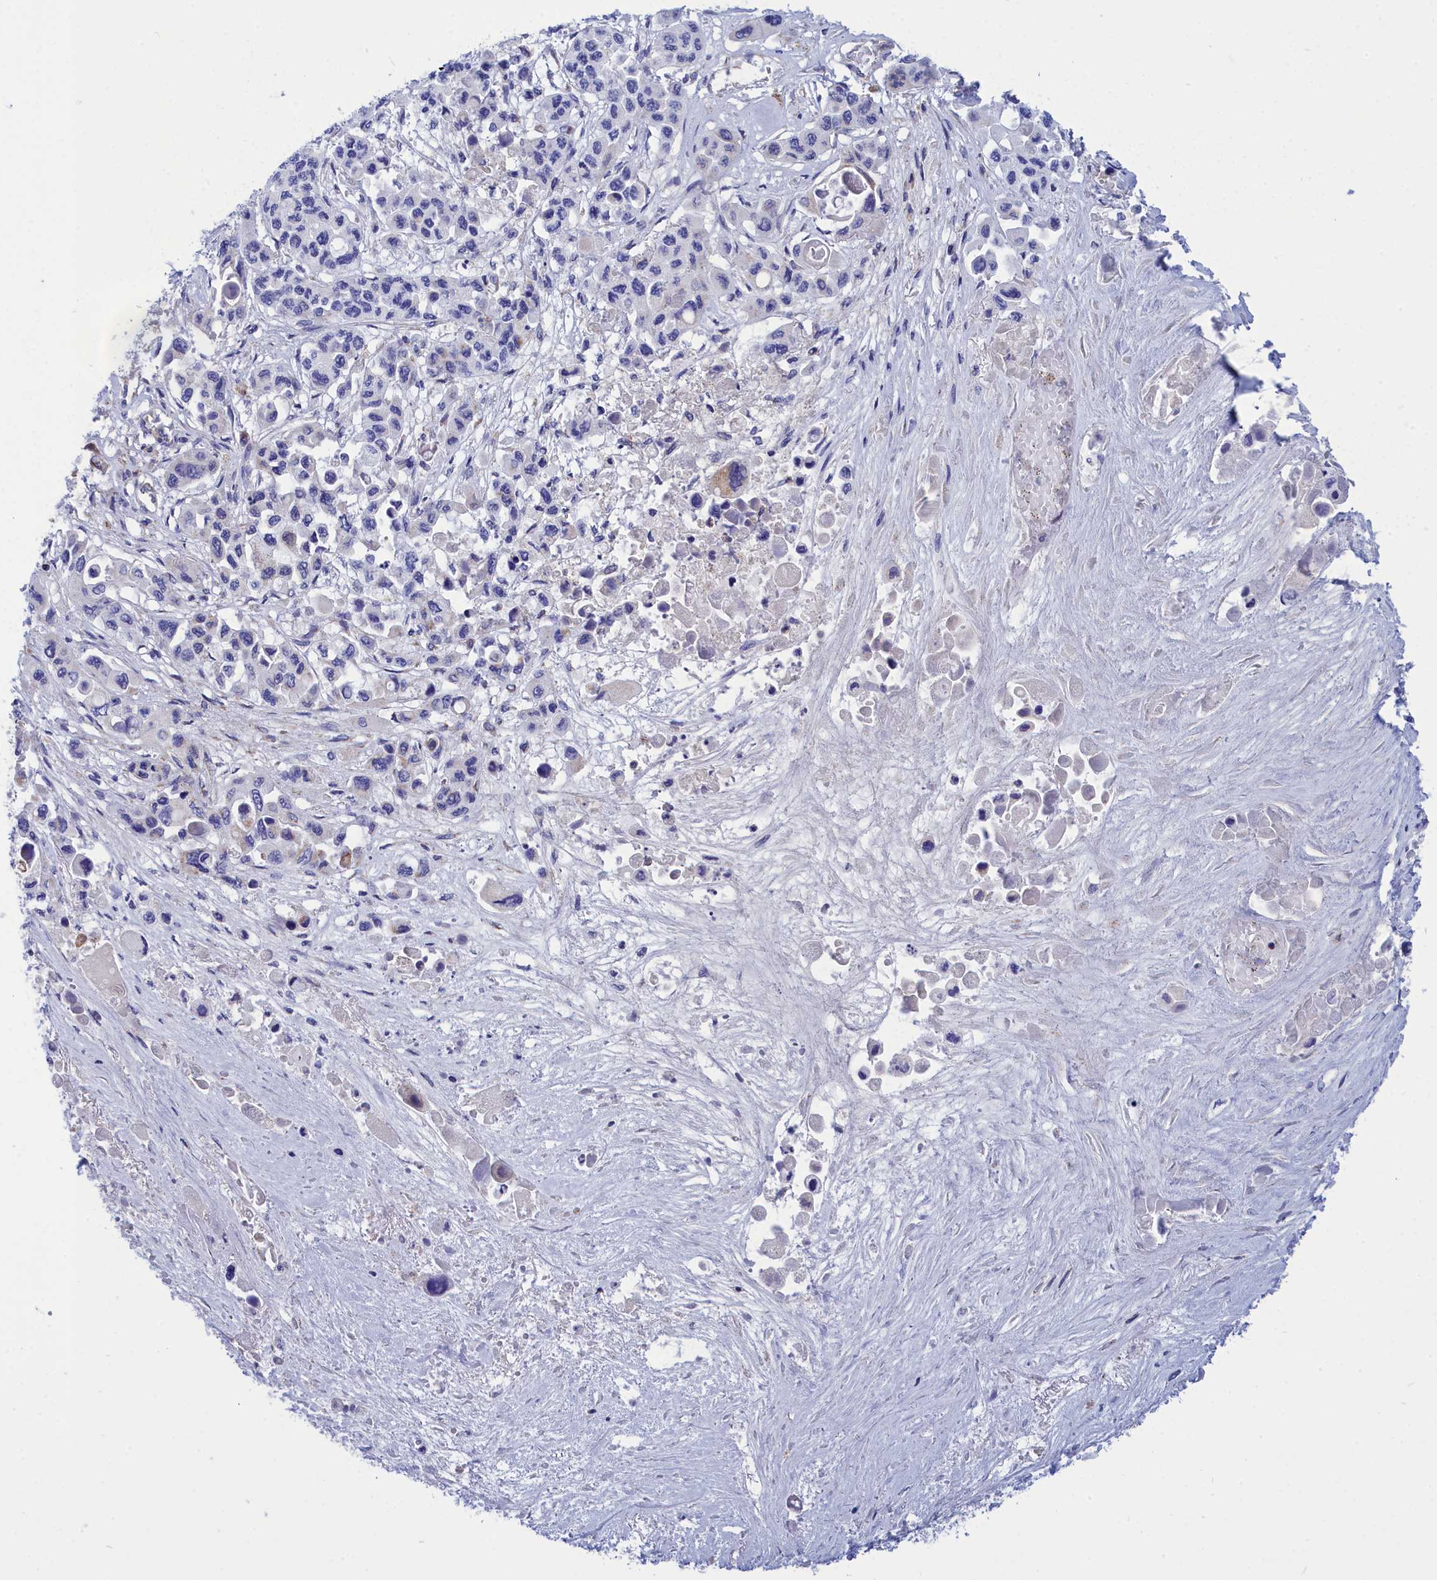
{"staining": {"intensity": "negative", "quantity": "none", "location": "none"}, "tissue": "pancreatic cancer", "cell_type": "Tumor cells", "image_type": "cancer", "snomed": [{"axis": "morphology", "description": "Adenocarcinoma, NOS"}, {"axis": "topography", "description": "Pancreas"}], "caption": "Immunohistochemistry histopathology image of neoplastic tissue: human adenocarcinoma (pancreatic) stained with DAB (3,3'-diaminobenzidine) demonstrates no significant protein staining in tumor cells.", "gene": "CCRL2", "patient": {"sex": "male", "age": 92}}